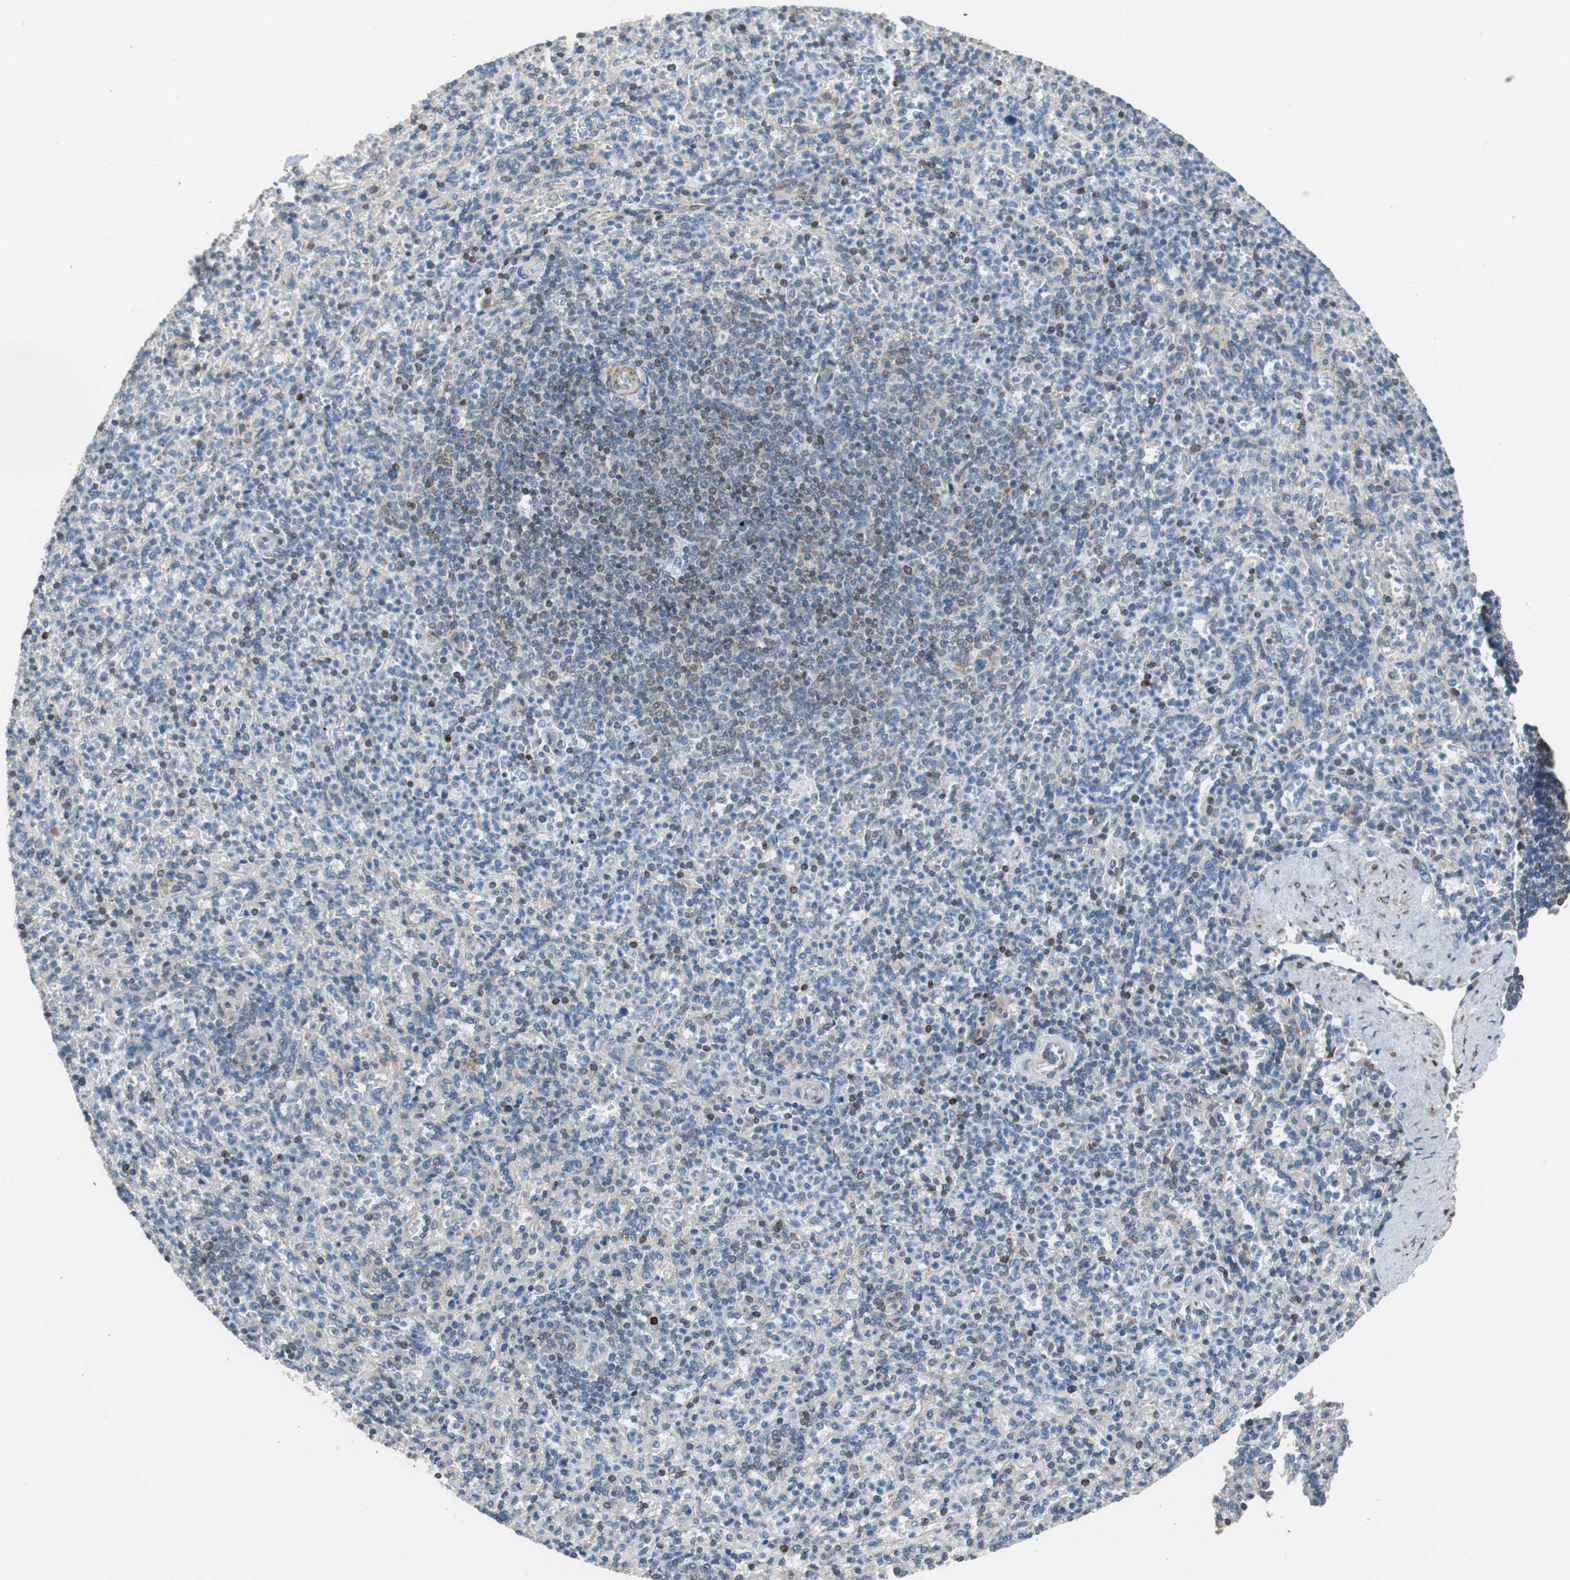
{"staining": {"intensity": "negative", "quantity": "none", "location": "none"}, "tissue": "spleen", "cell_type": "Cells in red pulp", "image_type": "normal", "snomed": [{"axis": "morphology", "description": "Normal tissue, NOS"}, {"axis": "topography", "description": "Spleen"}], "caption": "This photomicrograph is of unremarkable spleen stained with IHC to label a protein in brown with the nuclei are counter-stained blue. There is no staining in cells in red pulp. (DAB (3,3'-diaminobenzidine) immunohistochemistry with hematoxylin counter stain).", "gene": "PBXIP1", "patient": {"sex": "male", "age": 36}}